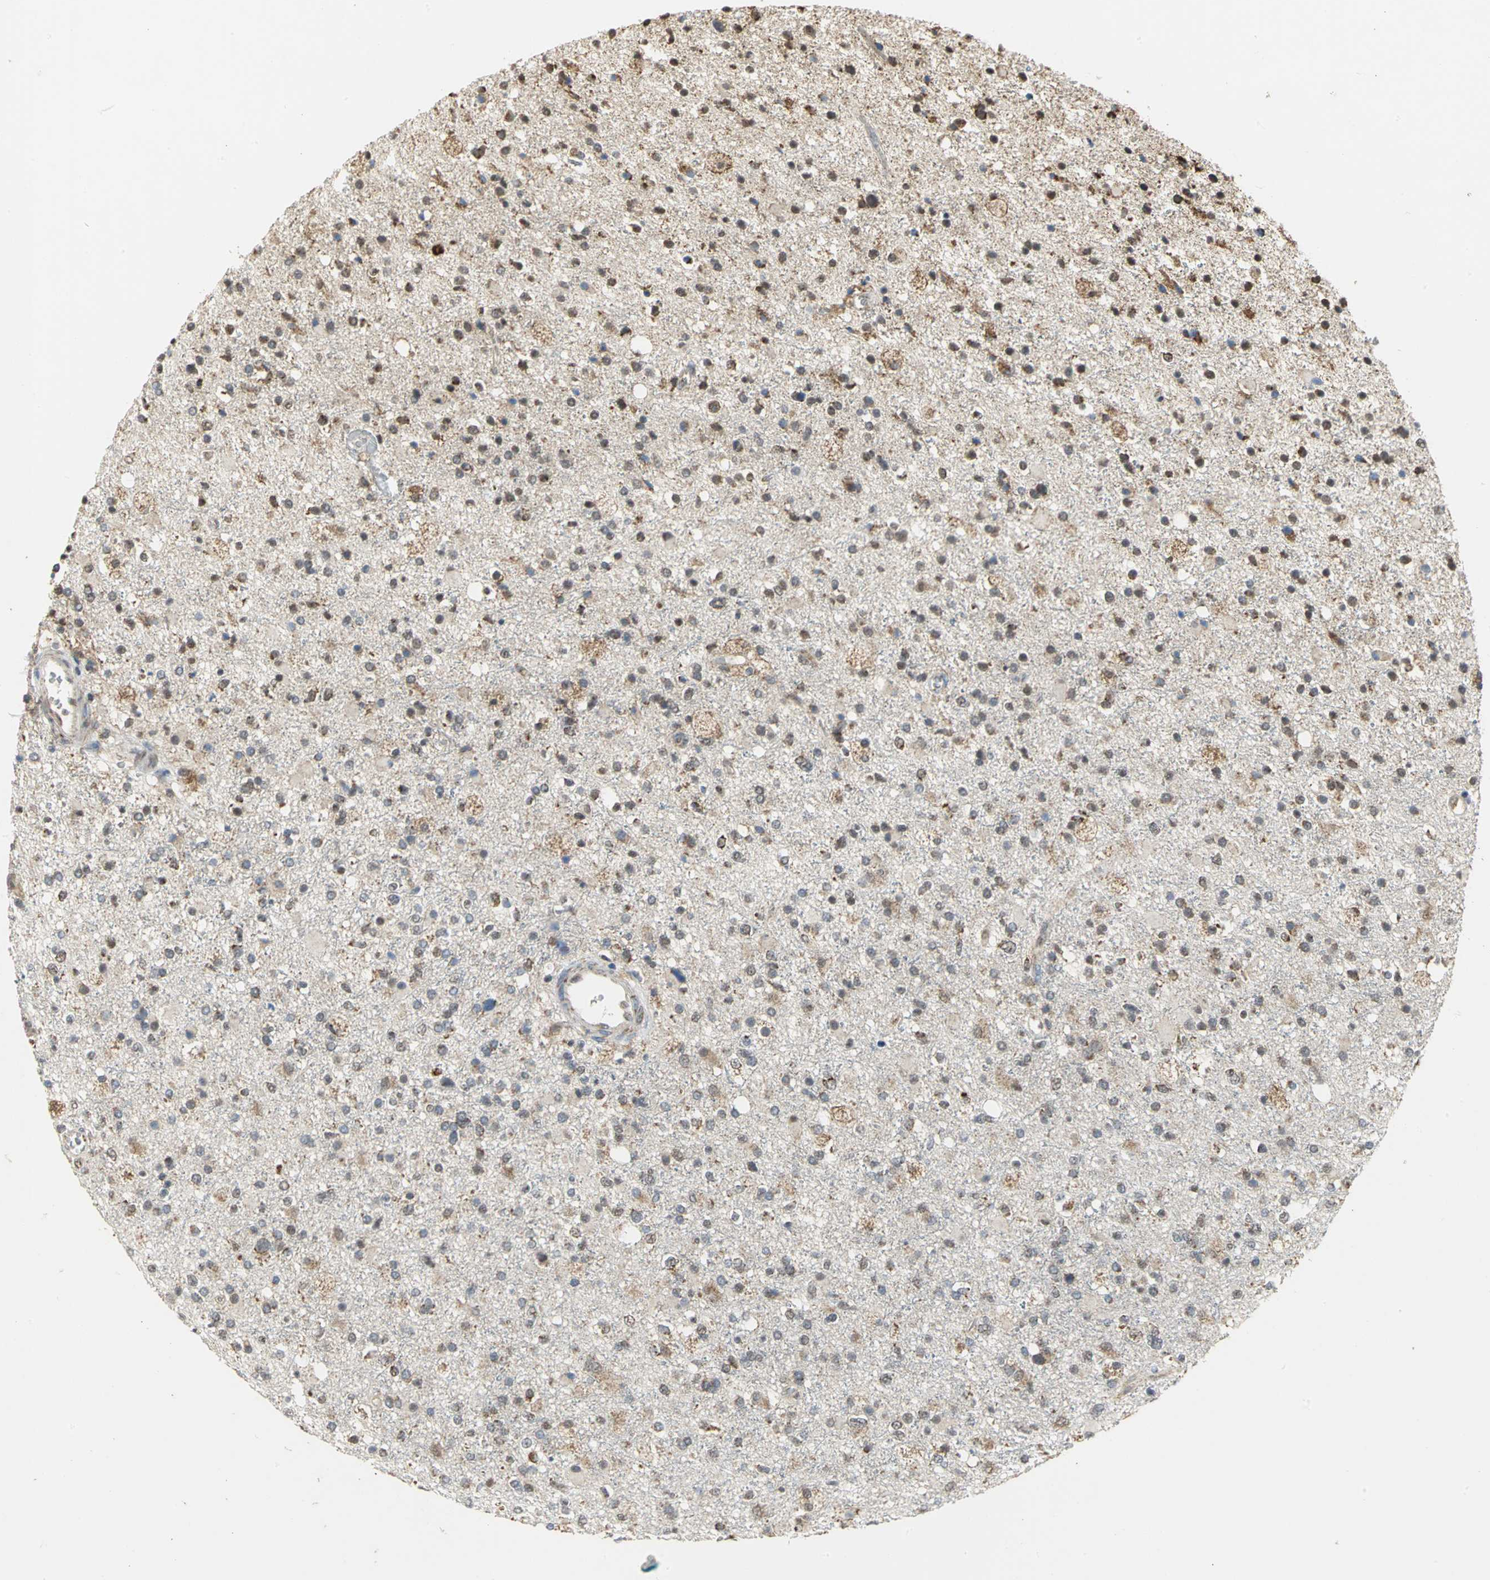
{"staining": {"intensity": "moderate", "quantity": "25%-75%", "location": "cytoplasmic/membranous,nuclear"}, "tissue": "glioma", "cell_type": "Tumor cells", "image_type": "cancer", "snomed": [{"axis": "morphology", "description": "Glioma, malignant, High grade"}, {"axis": "topography", "description": "Brain"}], "caption": "Tumor cells demonstrate moderate cytoplasmic/membranous and nuclear staining in approximately 25%-75% of cells in malignant high-grade glioma.", "gene": "NDUFB5", "patient": {"sex": "male", "age": 33}}